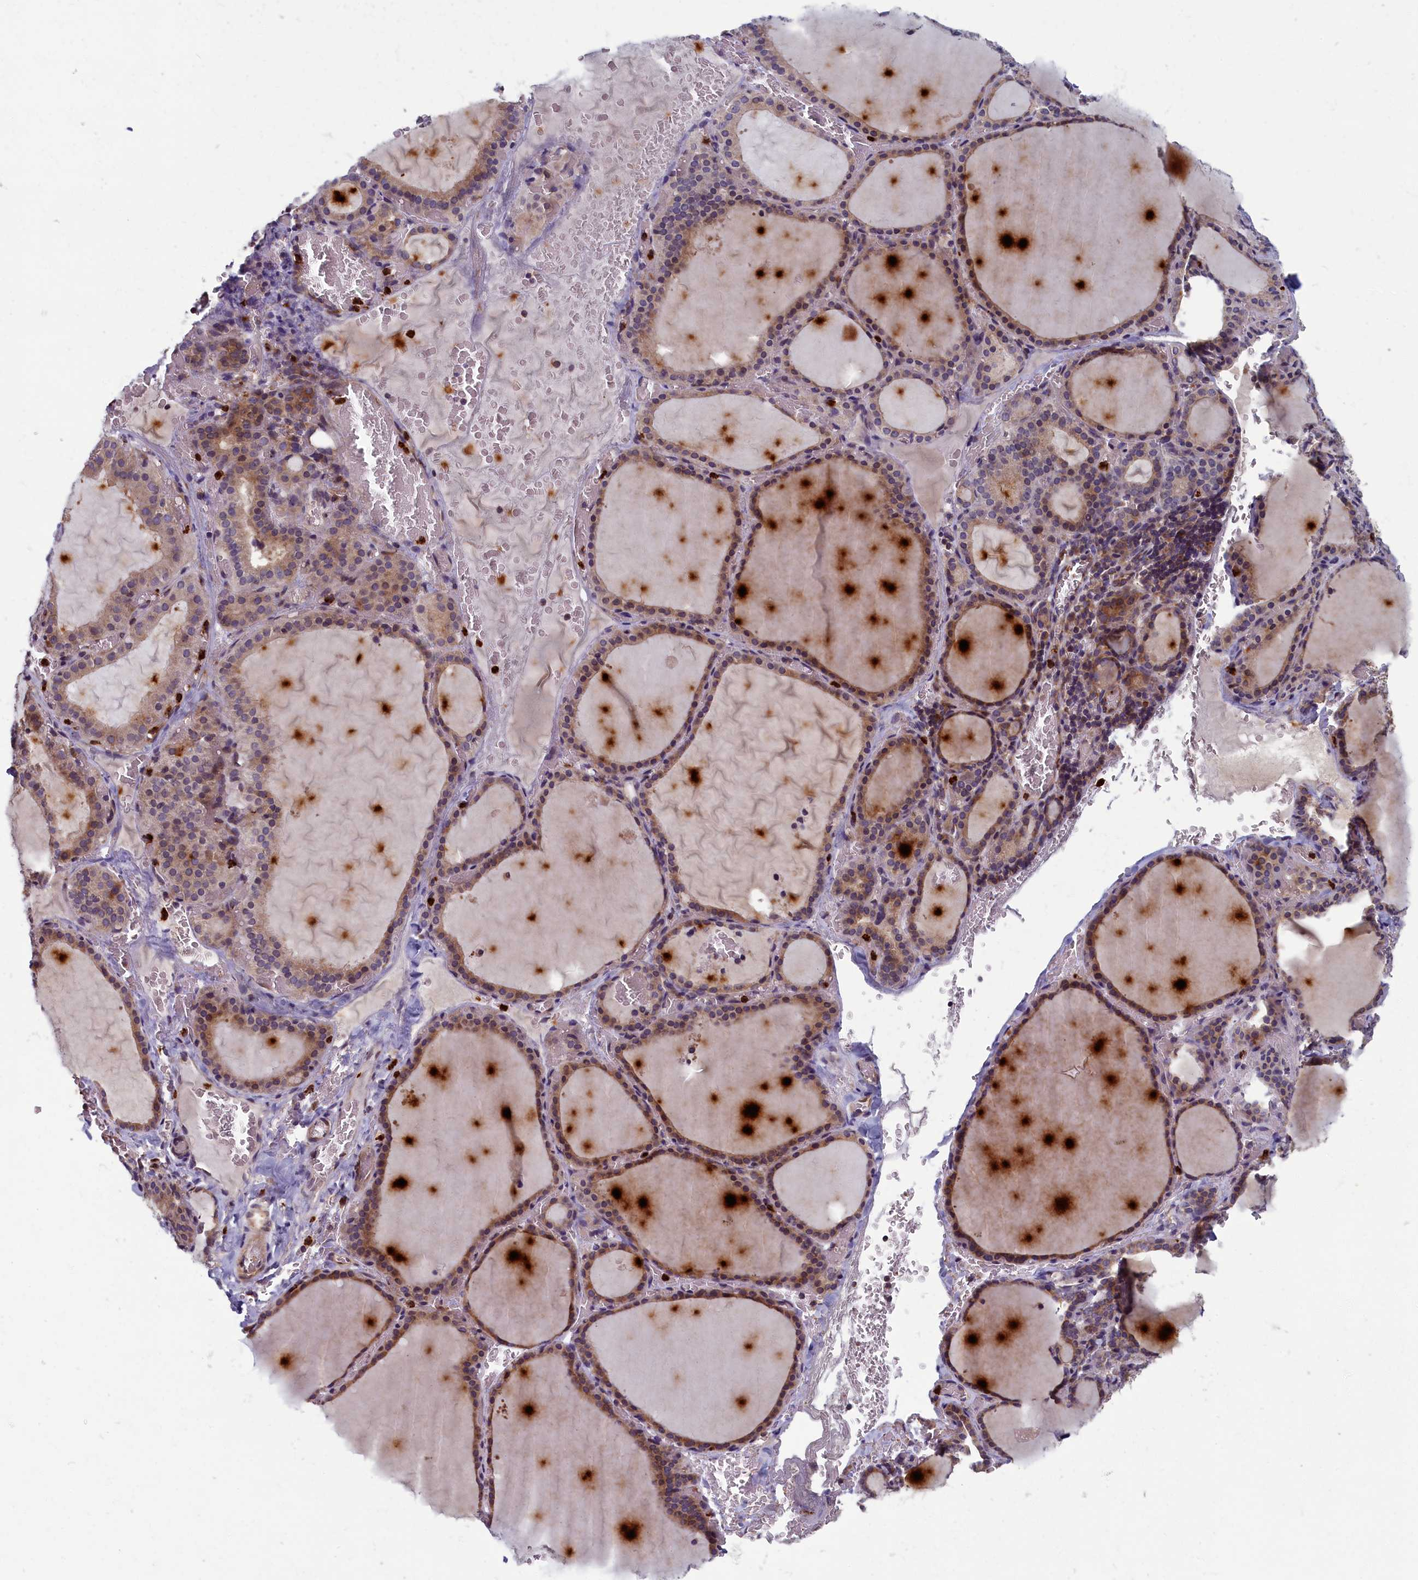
{"staining": {"intensity": "moderate", "quantity": ">75%", "location": "cytoplasmic/membranous"}, "tissue": "thyroid gland", "cell_type": "Glandular cells", "image_type": "normal", "snomed": [{"axis": "morphology", "description": "Normal tissue, NOS"}, {"axis": "topography", "description": "Thyroid gland"}], "caption": "IHC histopathology image of unremarkable thyroid gland: human thyroid gland stained using immunohistochemistry (IHC) demonstrates medium levels of moderate protein expression localized specifically in the cytoplasmic/membranous of glandular cells, appearing as a cytoplasmic/membranous brown color.", "gene": "TNK2", "patient": {"sex": "female", "age": 39}}